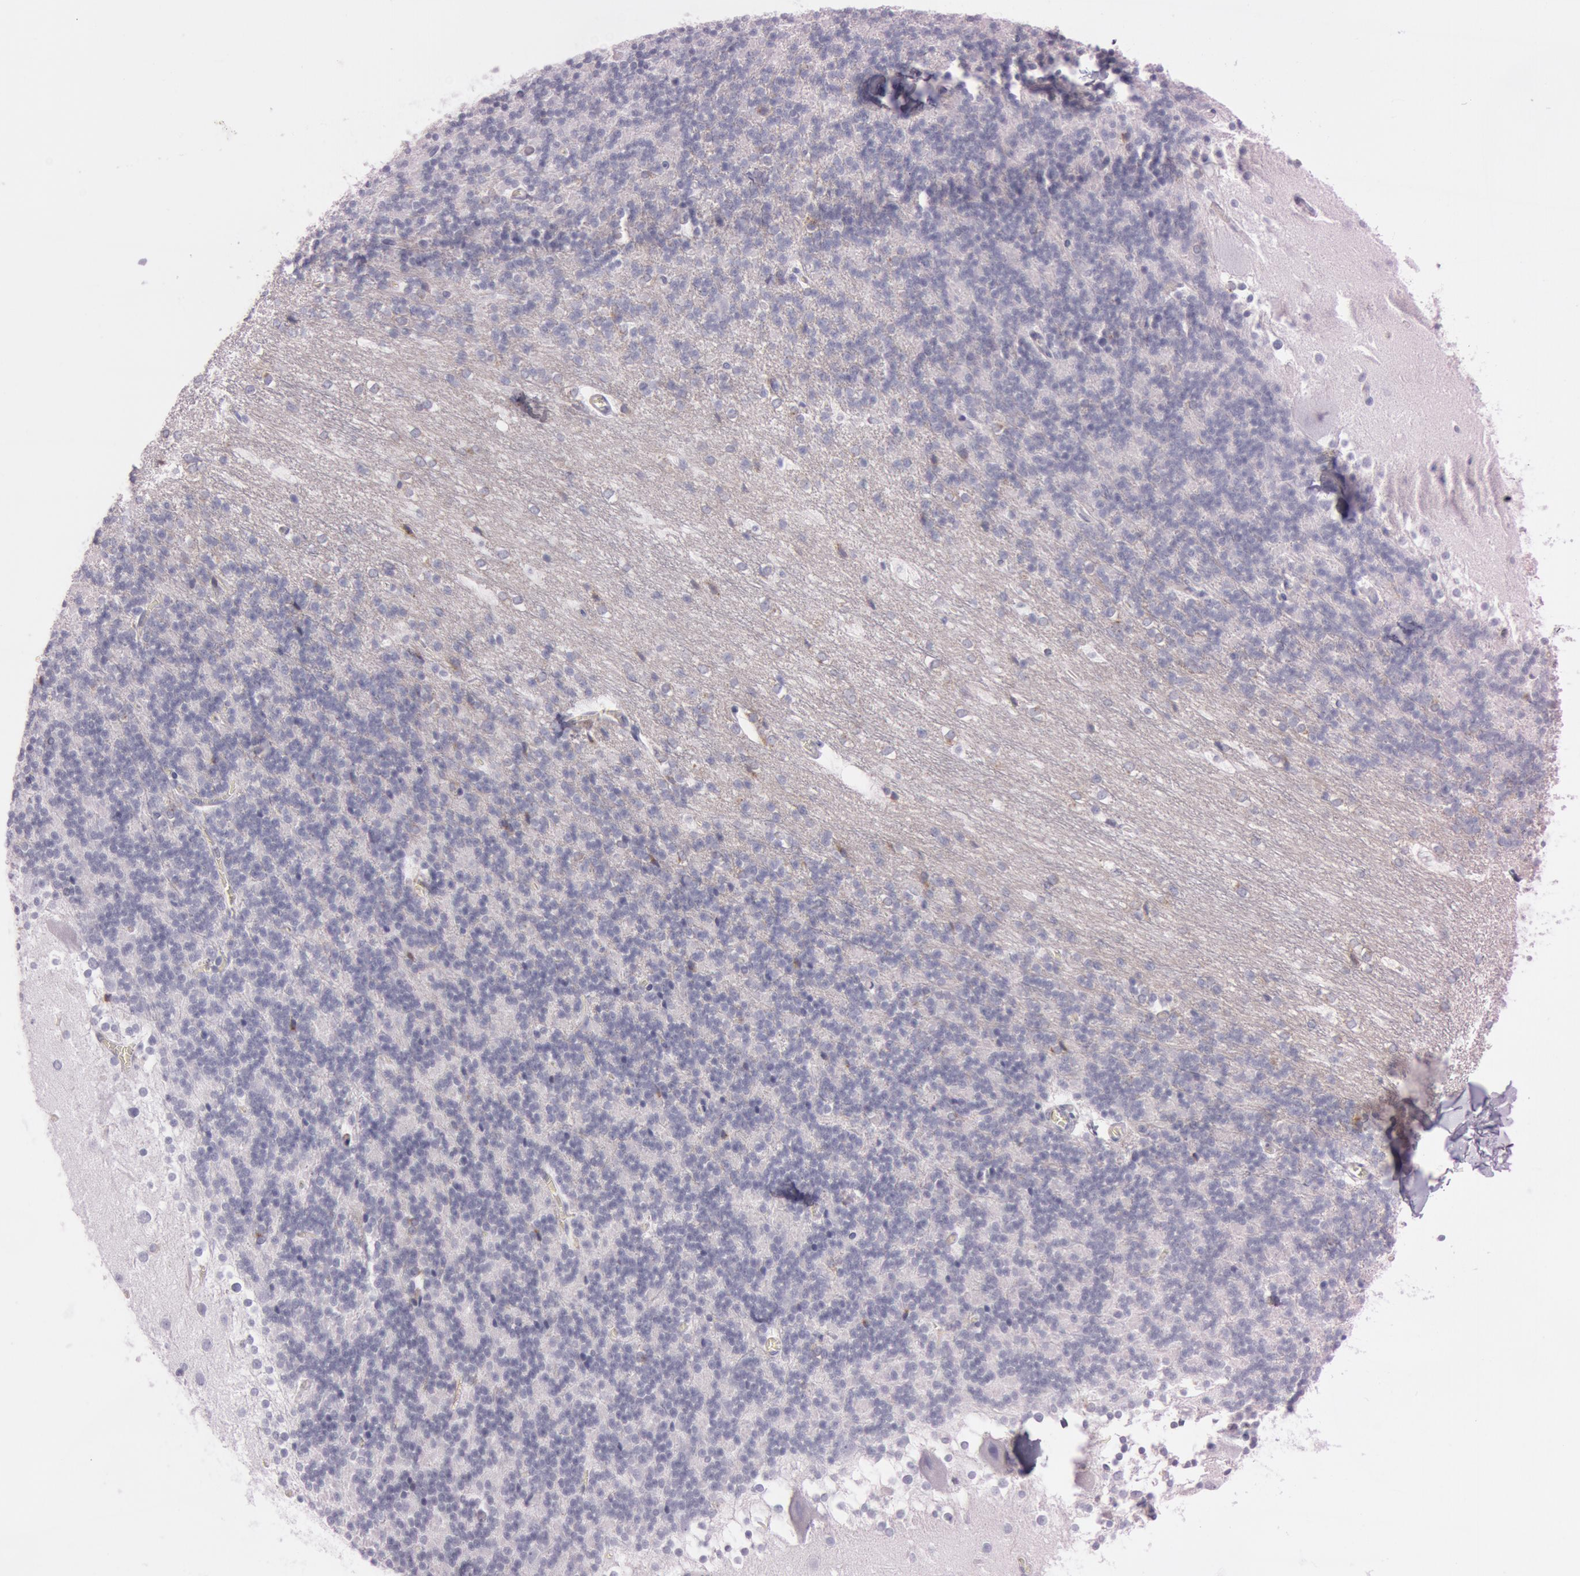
{"staining": {"intensity": "negative", "quantity": "none", "location": "none"}, "tissue": "cerebellum", "cell_type": "Cells in granular layer", "image_type": "normal", "snomed": [{"axis": "morphology", "description": "Normal tissue, NOS"}, {"axis": "topography", "description": "Cerebellum"}], "caption": "Cells in granular layer are negative for protein expression in unremarkable human cerebellum.", "gene": "FOLH1", "patient": {"sex": "female", "age": 19}}